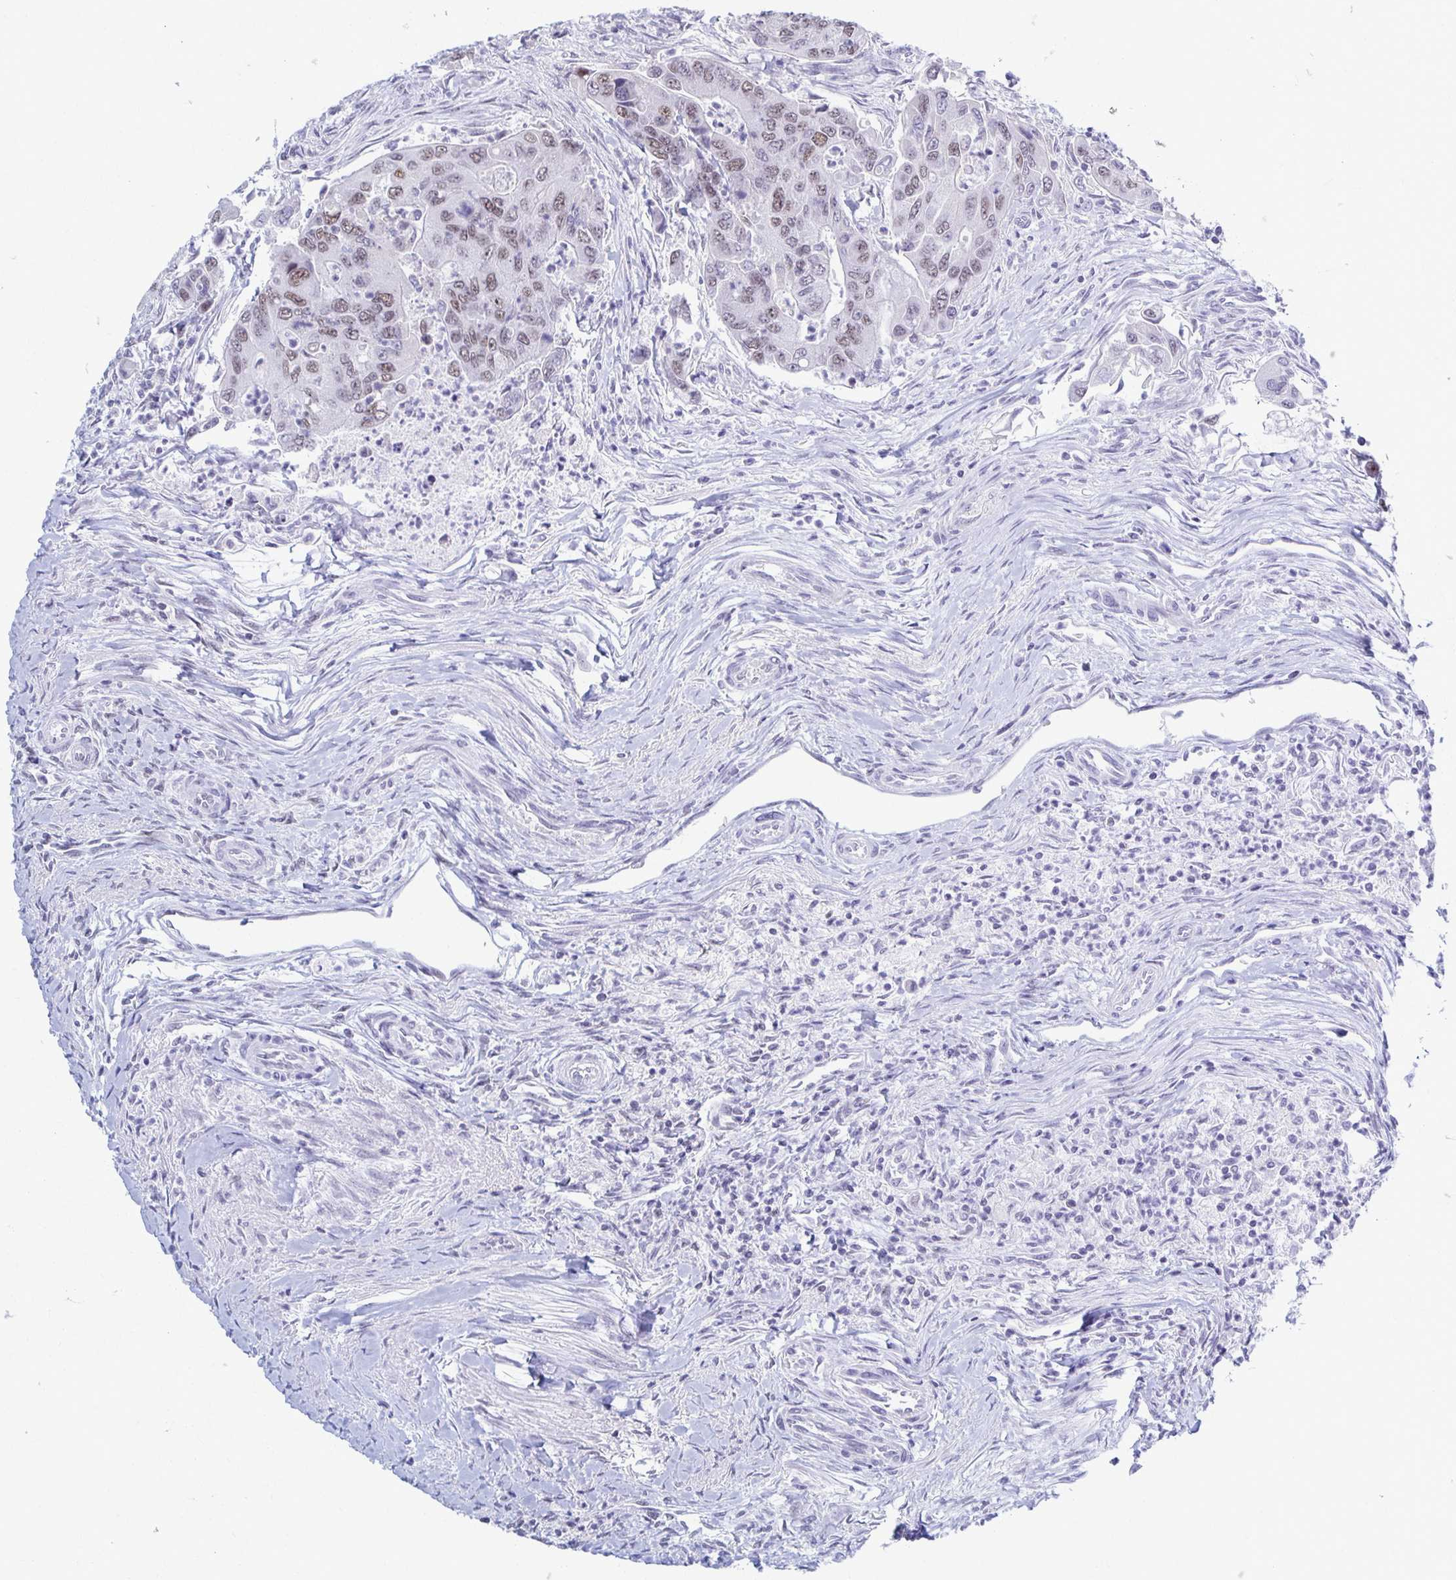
{"staining": {"intensity": "weak", "quantity": "<25%", "location": "nuclear"}, "tissue": "colorectal cancer", "cell_type": "Tumor cells", "image_type": "cancer", "snomed": [{"axis": "morphology", "description": "Adenocarcinoma, NOS"}, {"axis": "topography", "description": "Colon"}], "caption": "Immunohistochemistry (IHC) photomicrograph of colorectal cancer stained for a protein (brown), which shows no positivity in tumor cells.", "gene": "IRF7", "patient": {"sex": "female", "age": 67}}